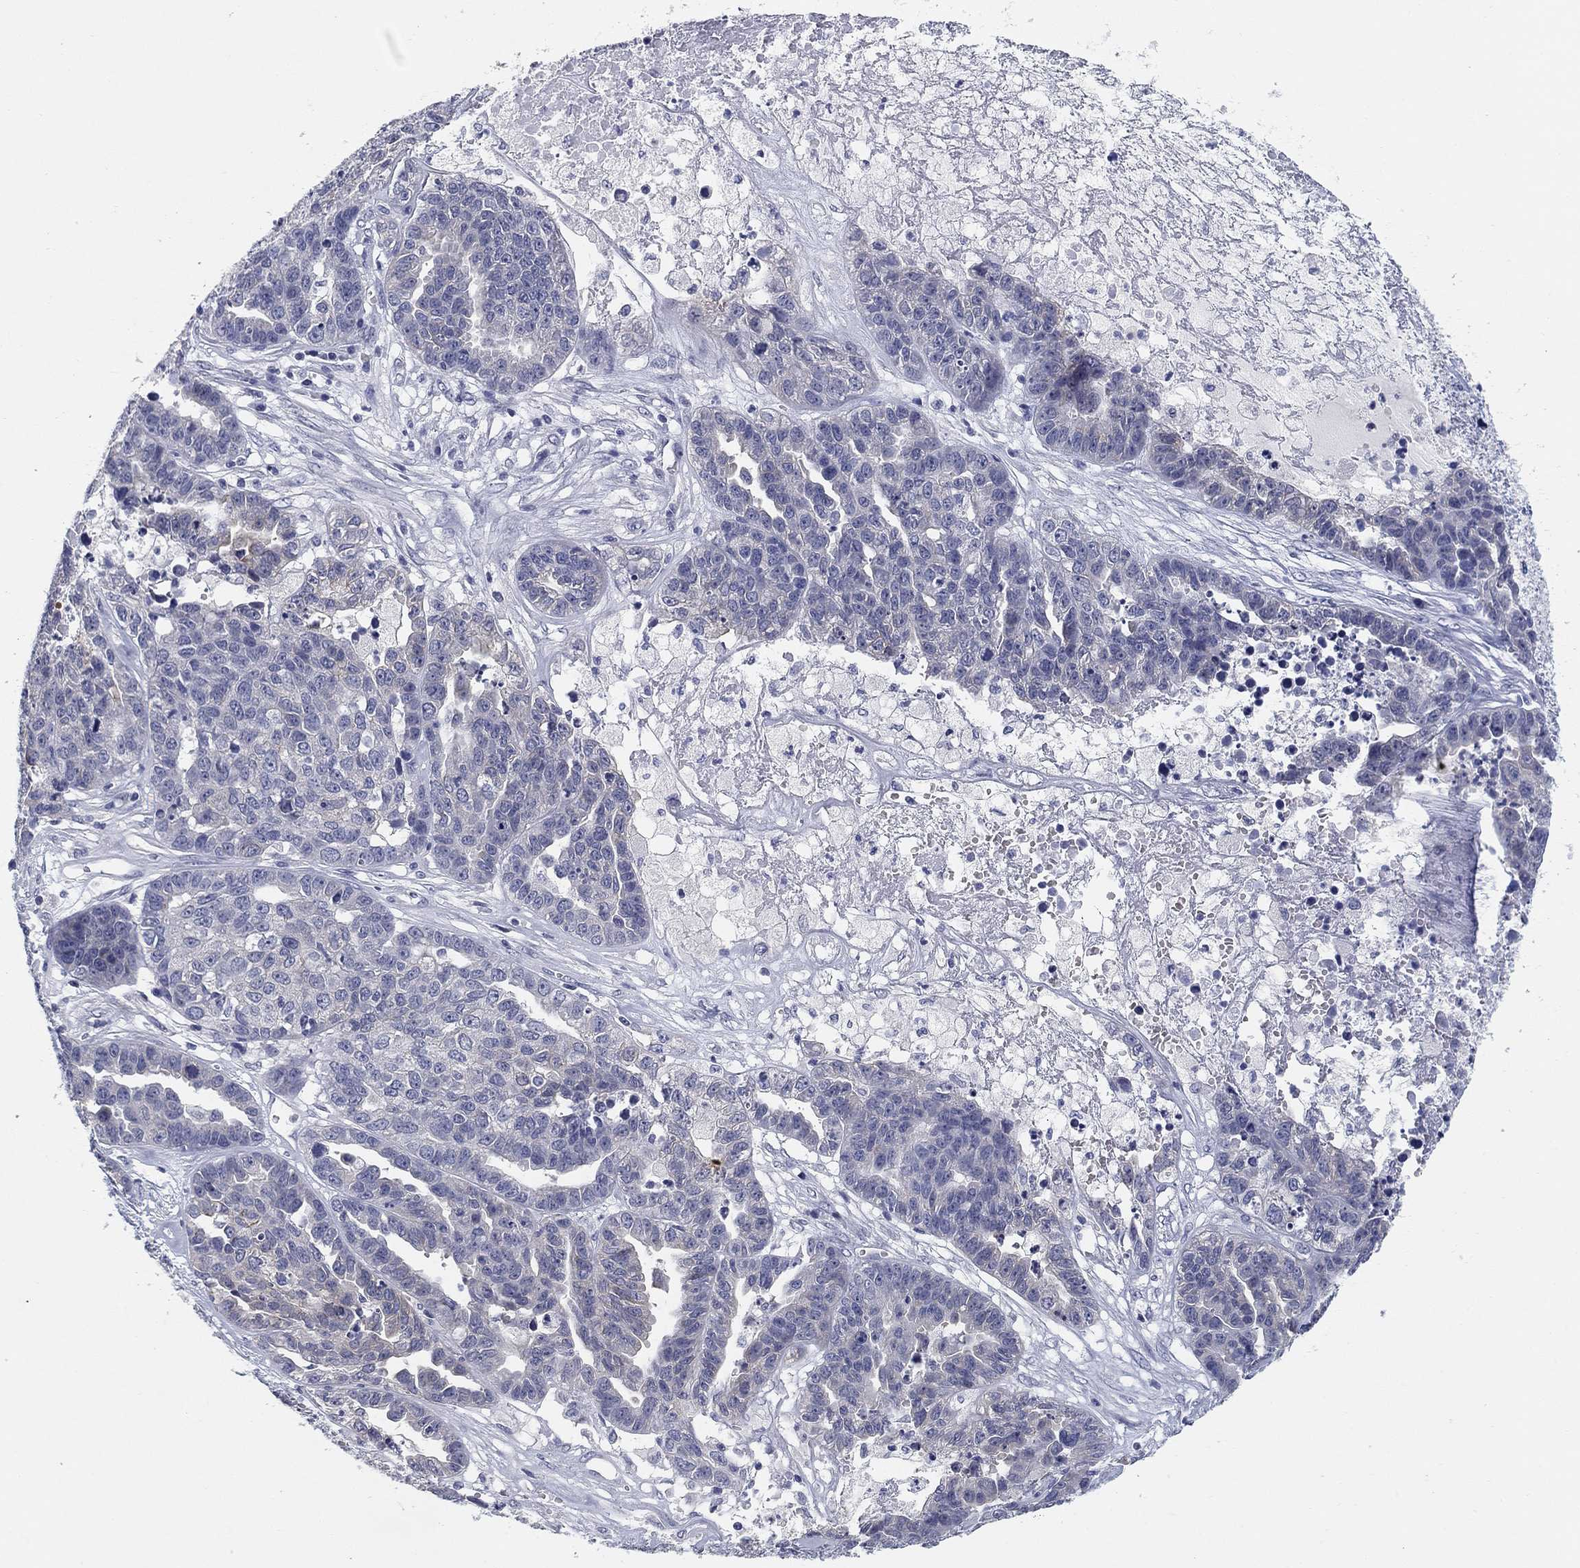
{"staining": {"intensity": "negative", "quantity": "none", "location": "none"}, "tissue": "ovarian cancer", "cell_type": "Tumor cells", "image_type": "cancer", "snomed": [{"axis": "morphology", "description": "Cystadenocarcinoma, serous, NOS"}, {"axis": "topography", "description": "Ovary"}], "caption": "Tumor cells show no significant expression in ovarian cancer (serous cystadenocarcinoma).", "gene": "CLUL1", "patient": {"sex": "female", "age": 87}}